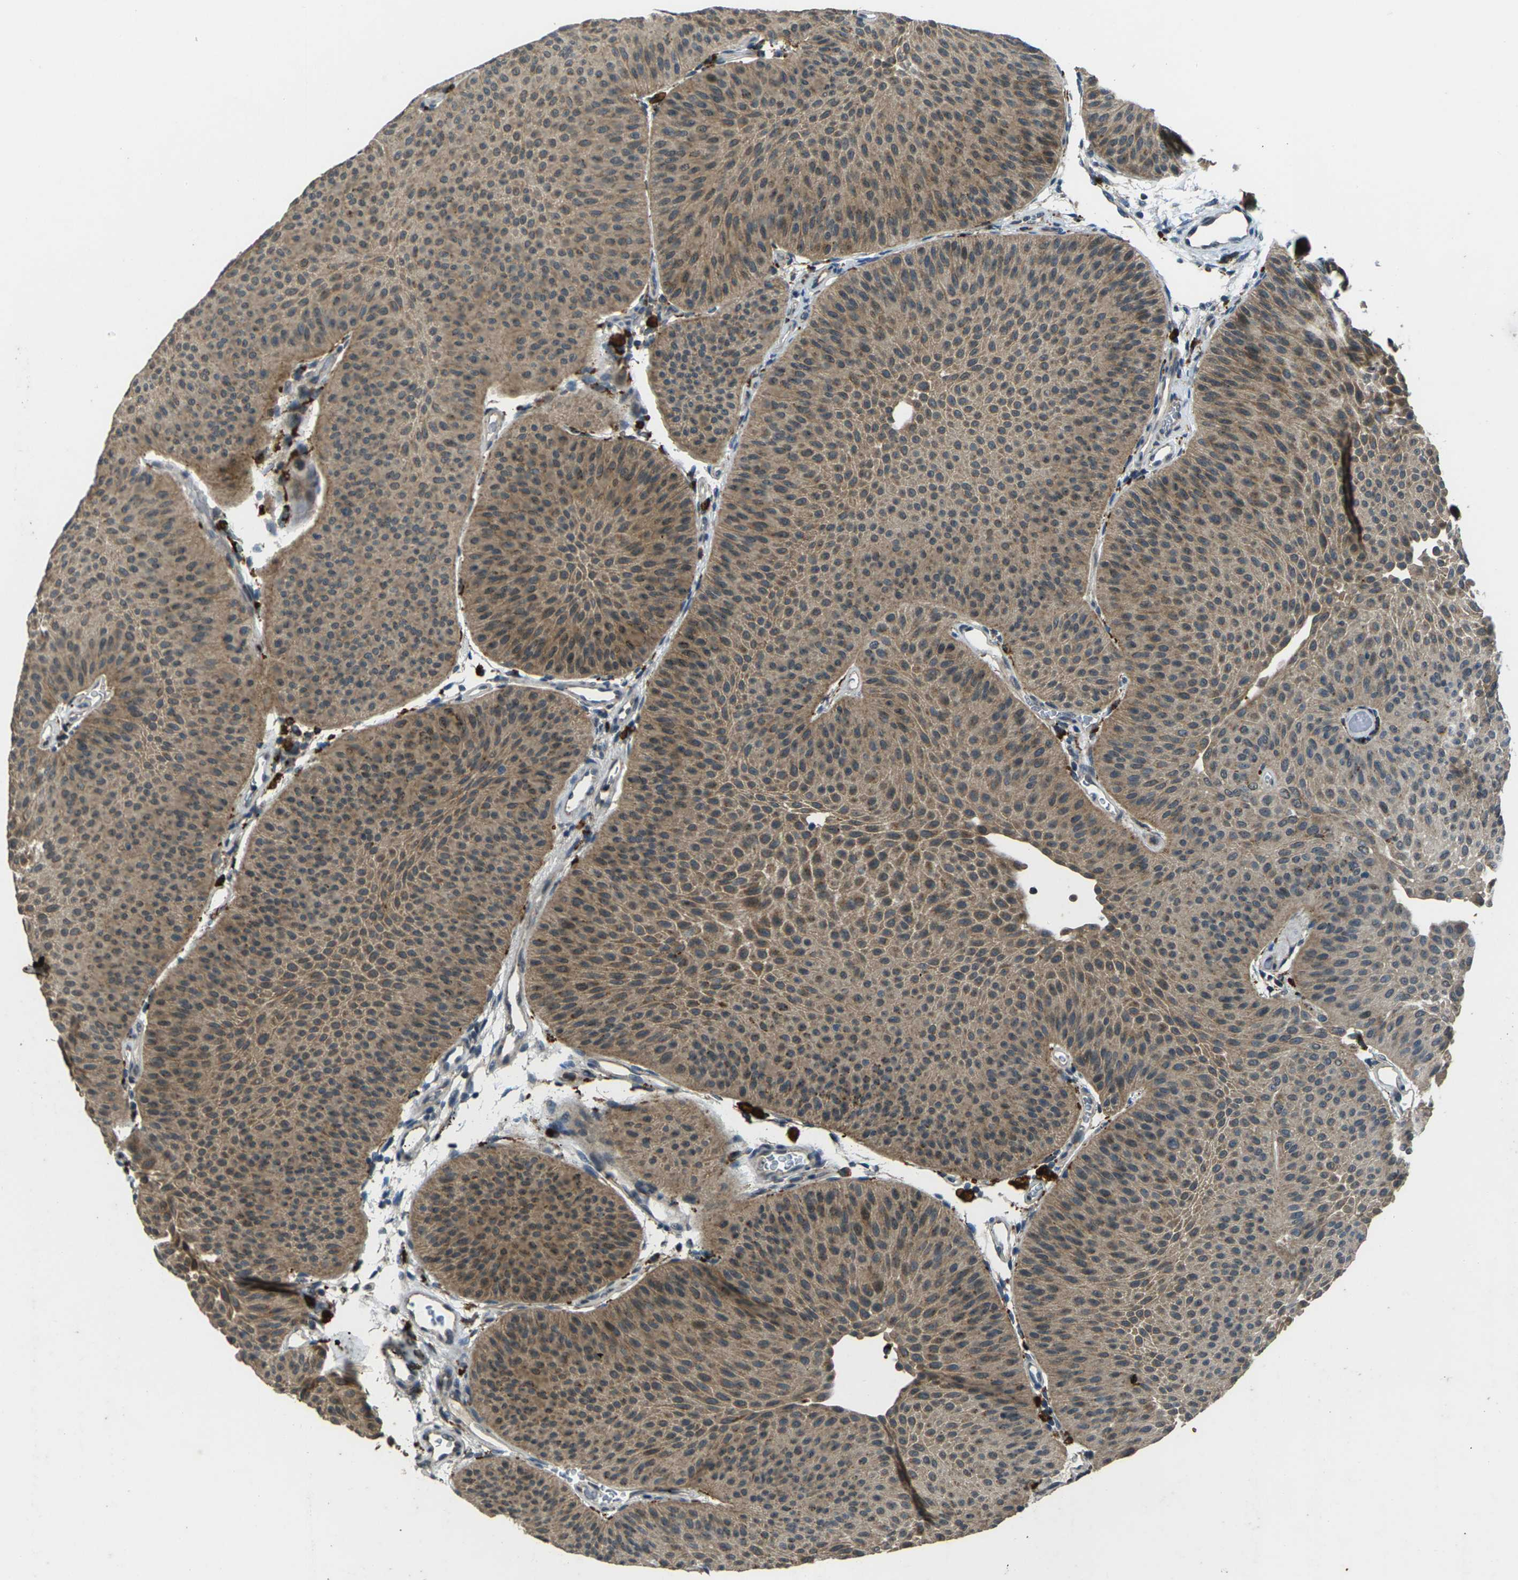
{"staining": {"intensity": "moderate", "quantity": ">75%", "location": "cytoplasmic/membranous"}, "tissue": "urothelial cancer", "cell_type": "Tumor cells", "image_type": "cancer", "snomed": [{"axis": "morphology", "description": "Urothelial carcinoma, Low grade"}, {"axis": "topography", "description": "Urinary bladder"}], "caption": "The micrograph reveals immunohistochemical staining of low-grade urothelial carcinoma. There is moderate cytoplasmic/membranous positivity is present in approximately >75% of tumor cells. (DAB (3,3'-diaminobenzidine) = brown stain, brightfield microscopy at high magnification).", "gene": "SLC31A2", "patient": {"sex": "female", "age": 60}}